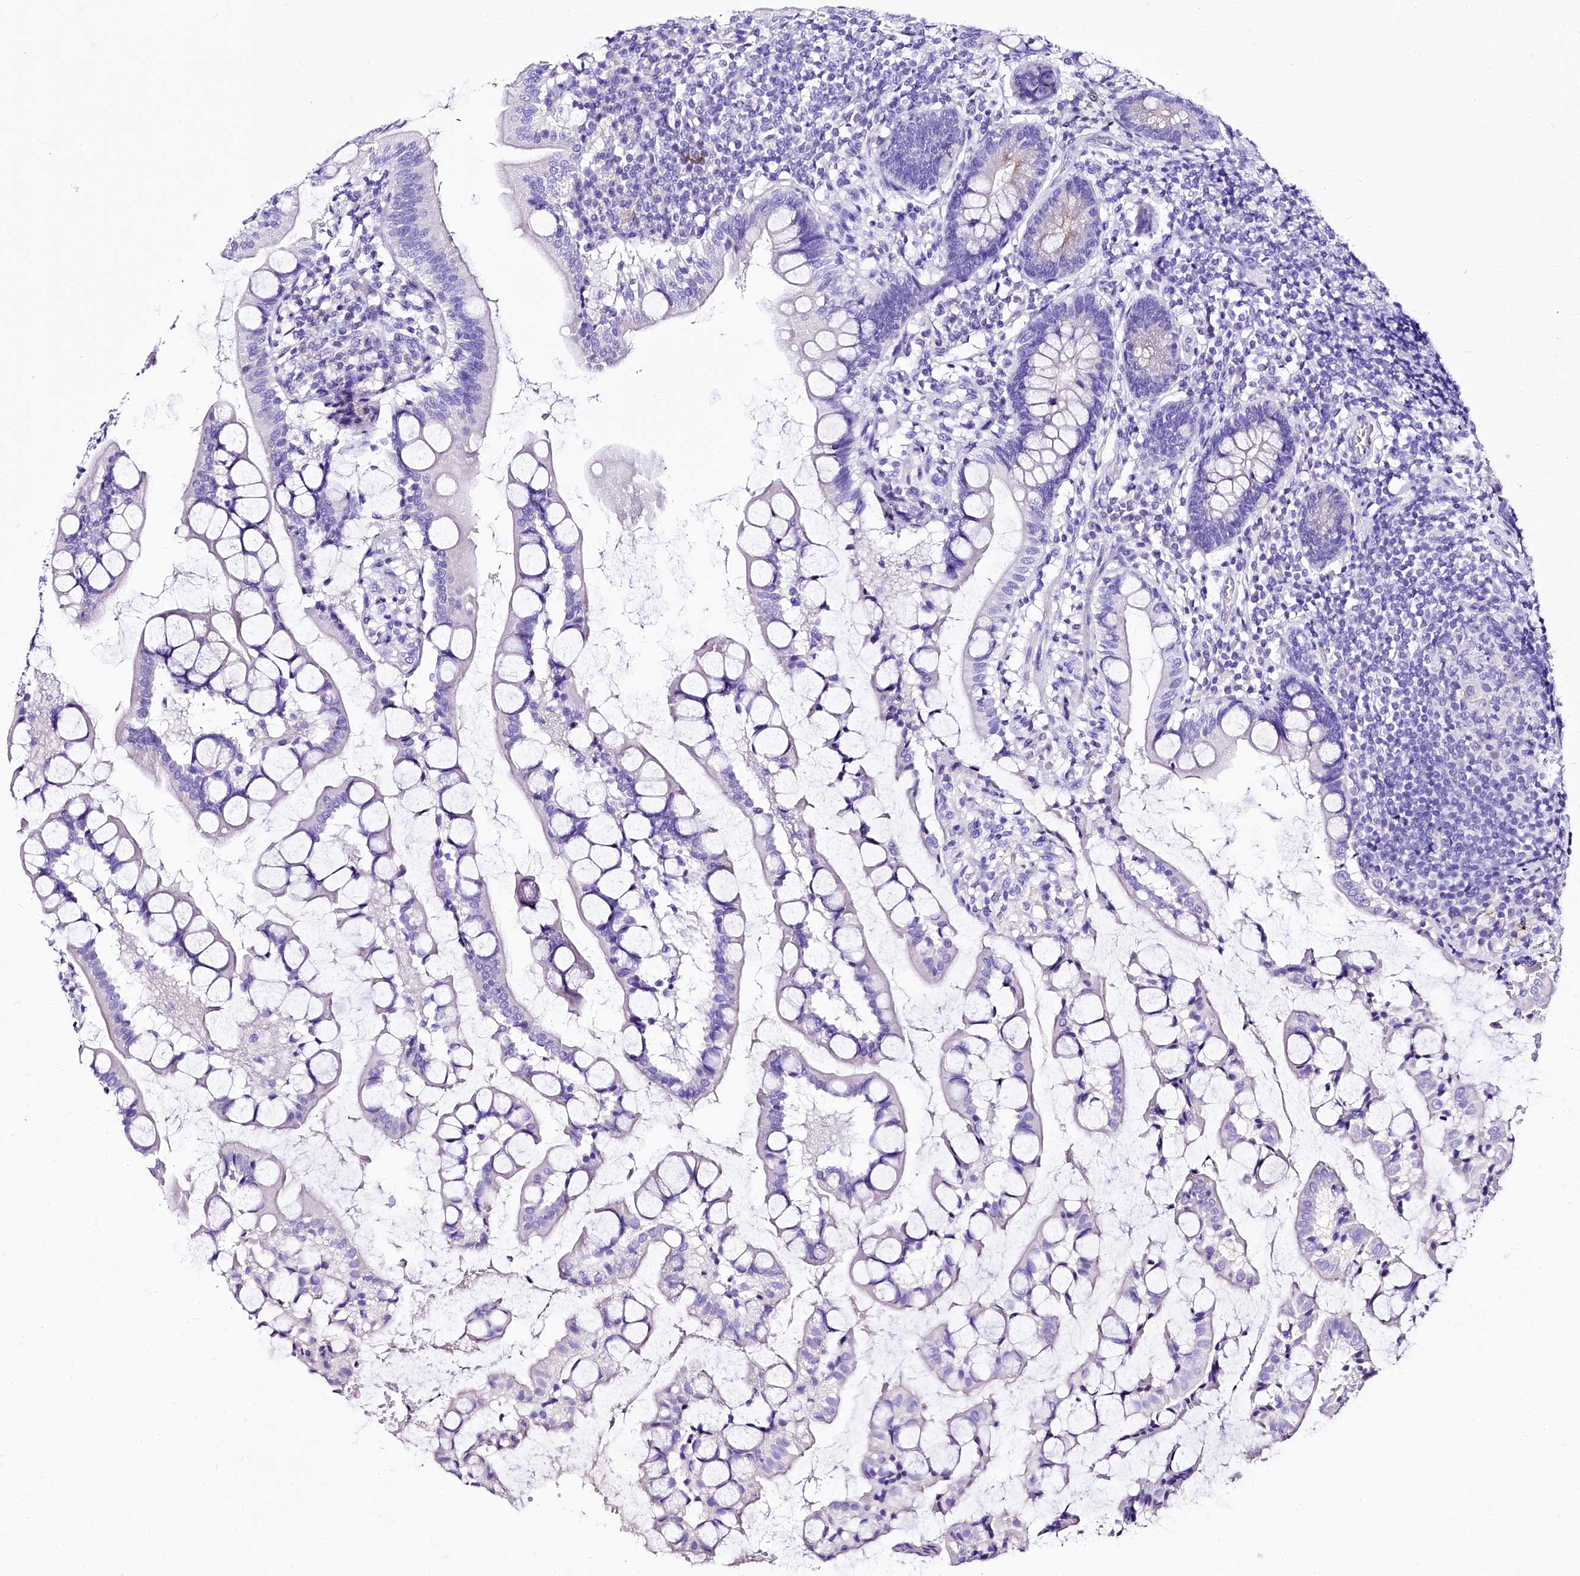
{"staining": {"intensity": "negative", "quantity": "none", "location": "none"}, "tissue": "small intestine", "cell_type": "Glandular cells", "image_type": "normal", "snomed": [{"axis": "morphology", "description": "Normal tissue, NOS"}, {"axis": "topography", "description": "Small intestine"}], "caption": "This is a photomicrograph of immunohistochemistry (IHC) staining of benign small intestine, which shows no positivity in glandular cells. Brightfield microscopy of IHC stained with DAB (3,3'-diaminobenzidine) (brown) and hematoxylin (blue), captured at high magnification.", "gene": "A2ML1", "patient": {"sex": "male", "age": 52}}